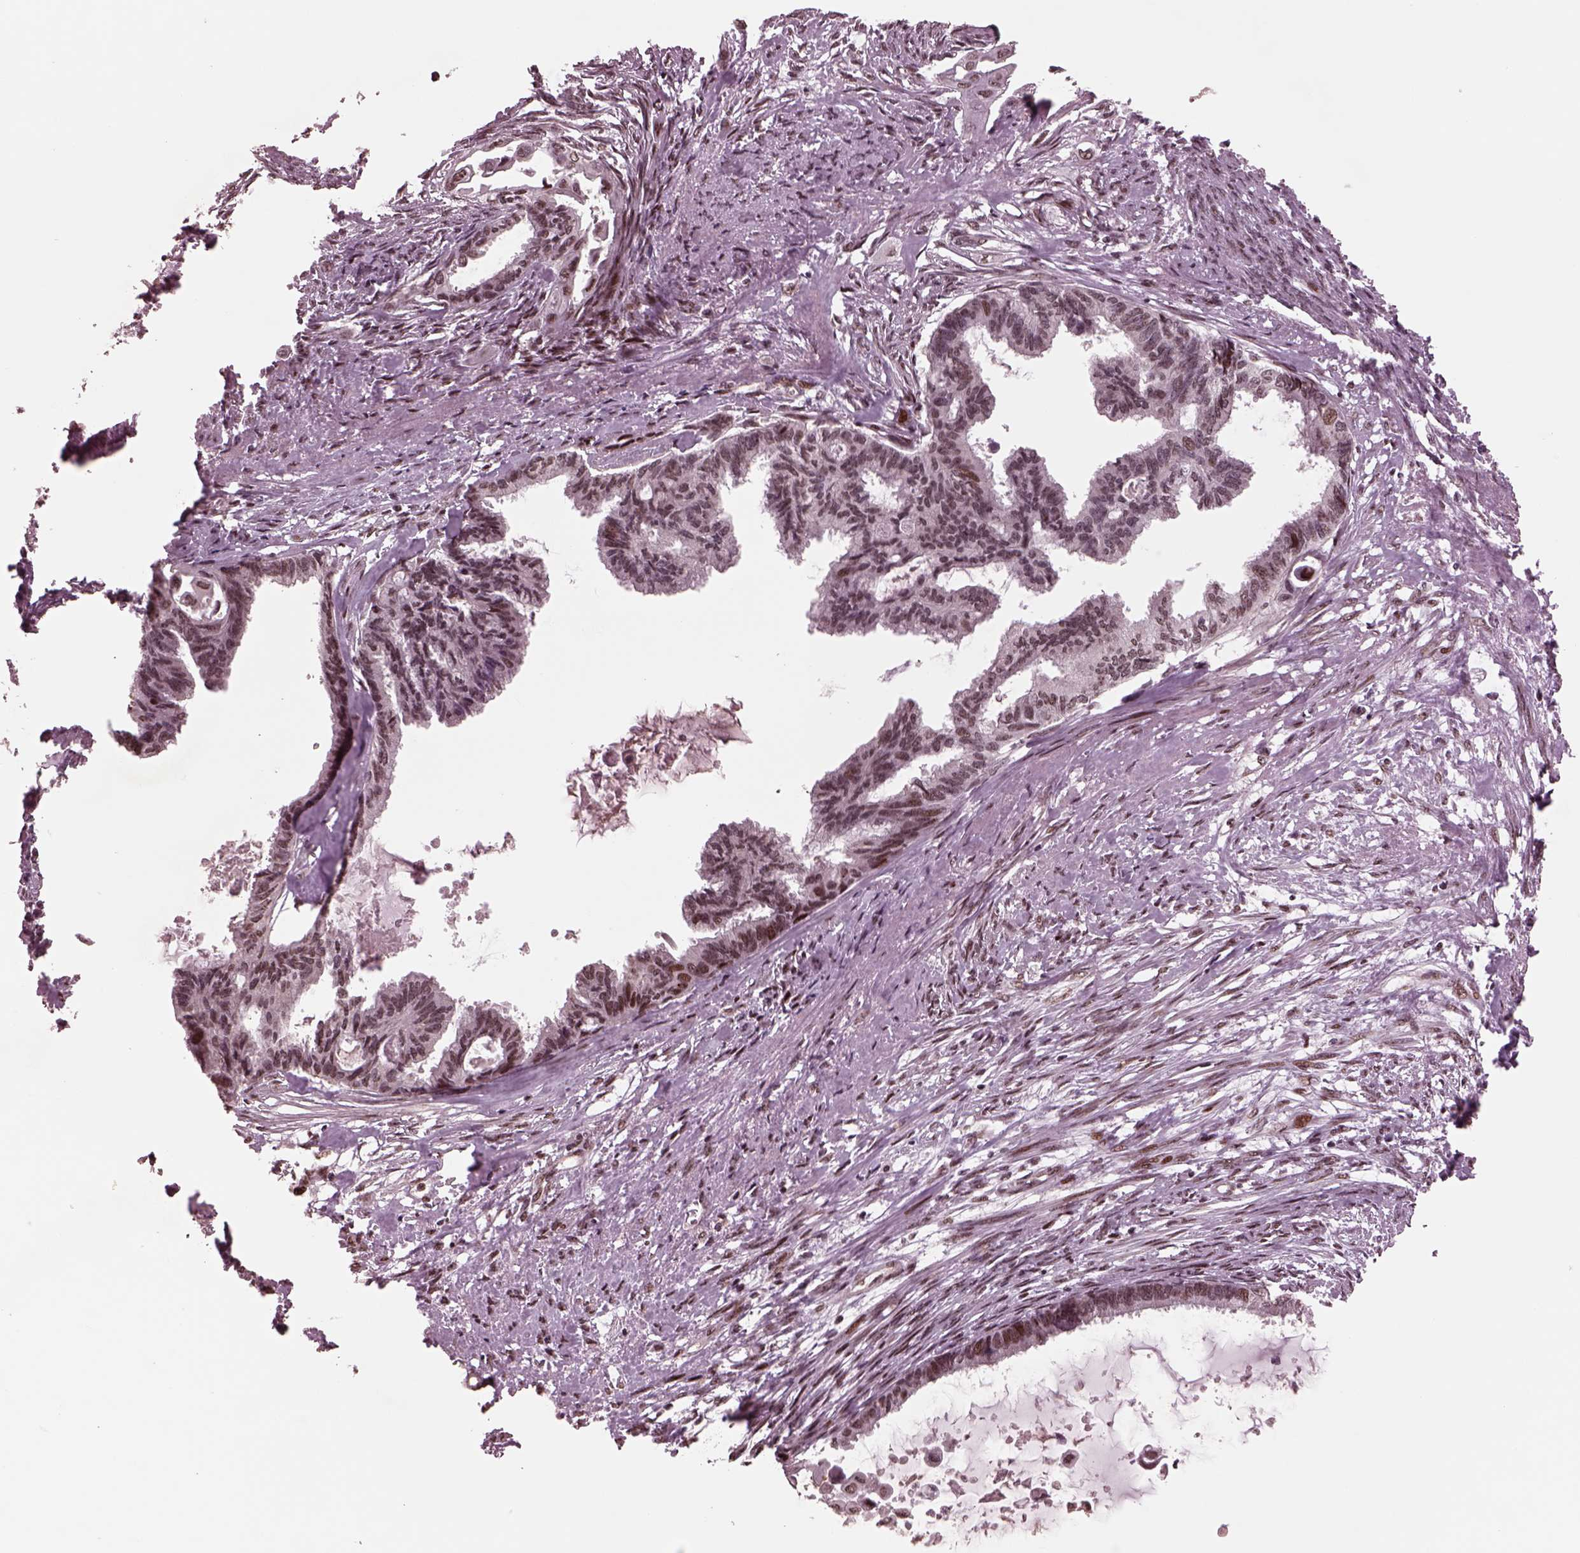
{"staining": {"intensity": "weak", "quantity": "25%-75%", "location": "nuclear"}, "tissue": "endometrial cancer", "cell_type": "Tumor cells", "image_type": "cancer", "snomed": [{"axis": "morphology", "description": "Adenocarcinoma, NOS"}, {"axis": "topography", "description": "Endometrium"}], "caption": "Tumor cells display weak nuclear expression in approximately 25%-75% of cells in adenocarcinoma (endometrial).", "gene": "NAP1L5", "patient": {"sex": "female", "age": 86}}